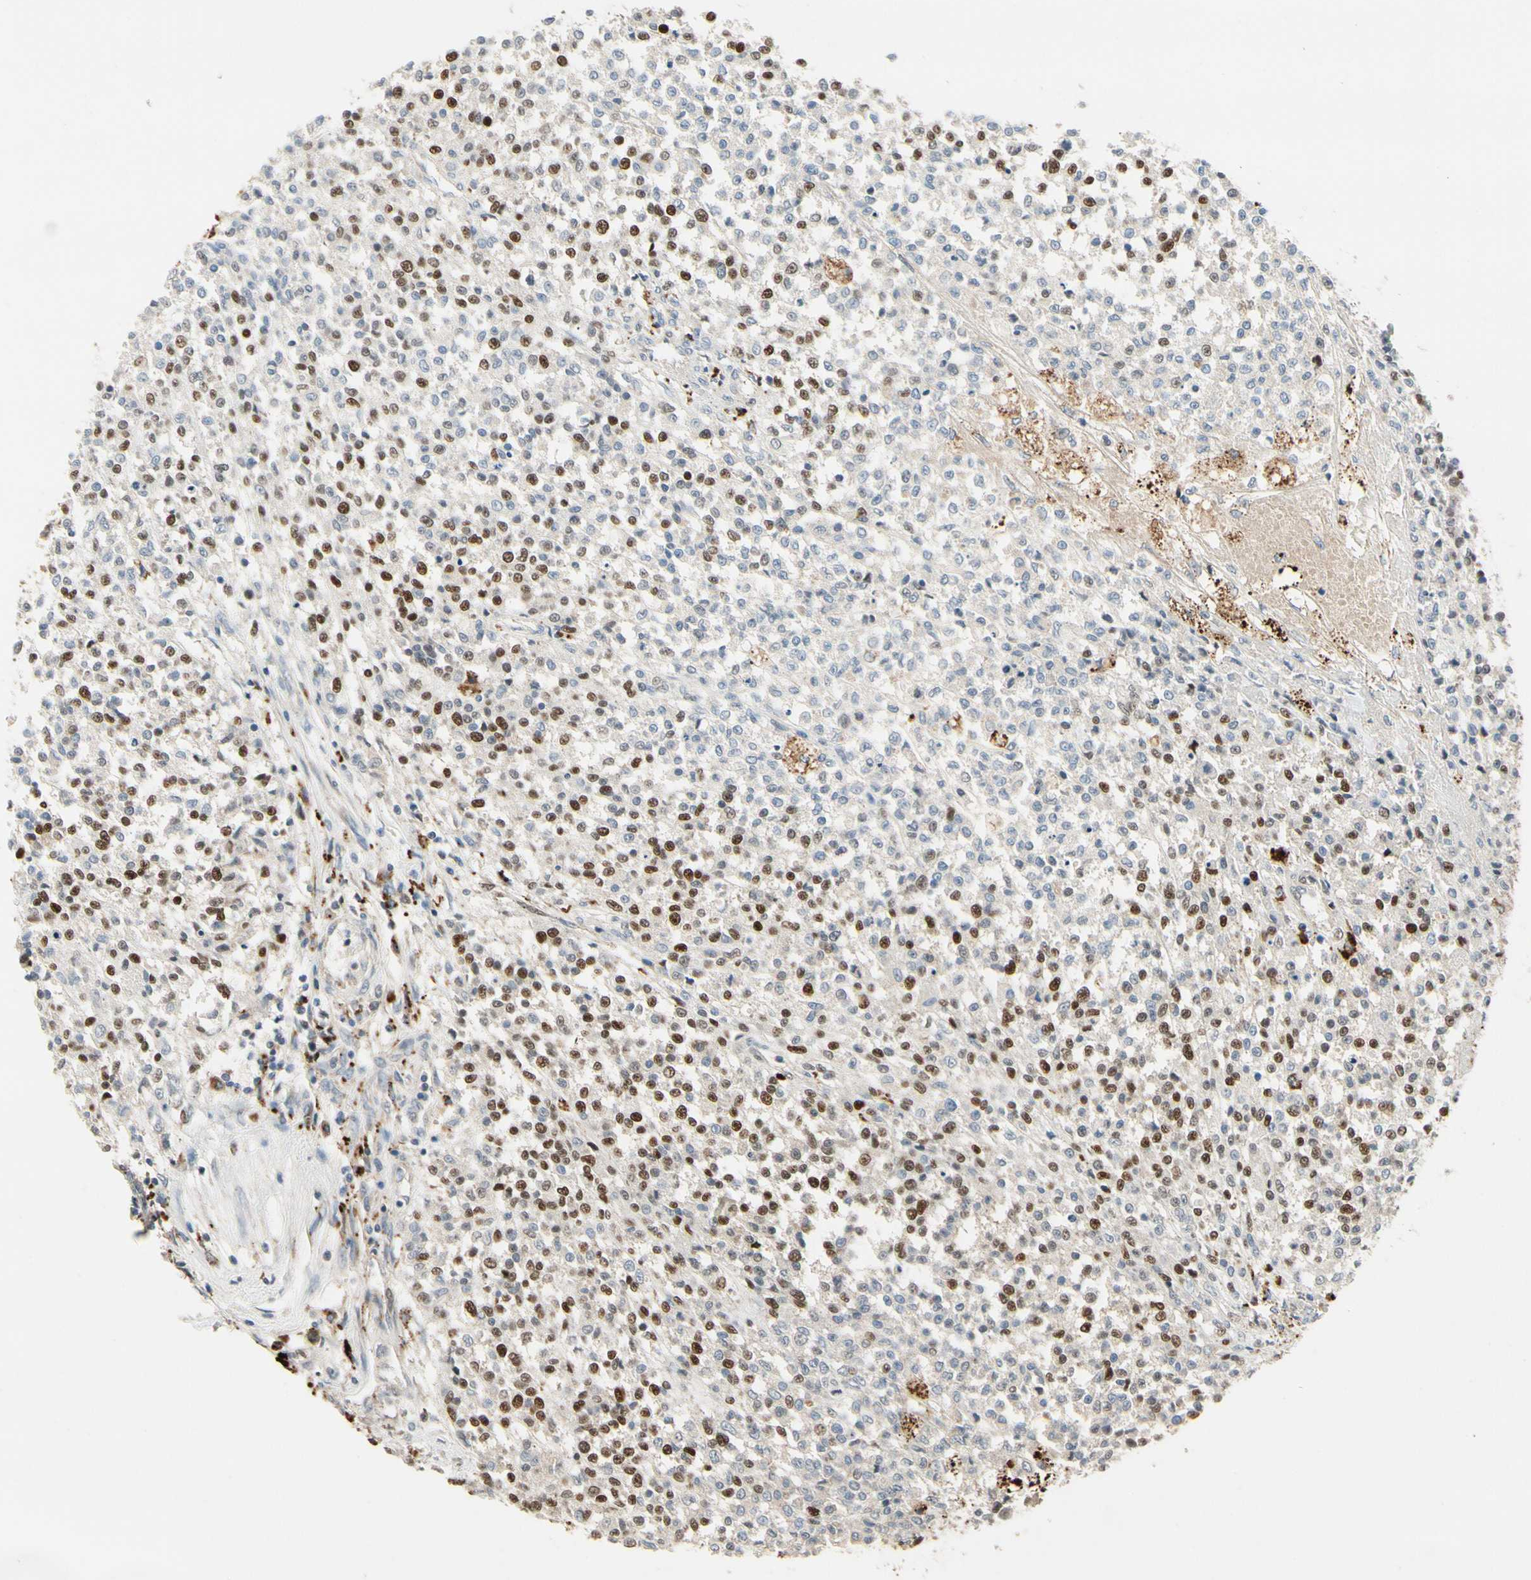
{"staining": {"intensity": "strong", "quantity": "<25%", "location": "nuclear"}, "tissue": "testis cancer", "cell_type": "Tumor cells", "image_type": "cancer", "snomed": [{"axis": "morphology", "description": "Seminoma, NOS"}, {"axis": "topography", "description": "Testis"}], "caption": "A high-resolution micrograph shows immunohistochemistry staining of testis cancer (seminoma), which displays strong nuclear staining in approximately <25% of tumor cells. (brown staining indicates protein expression, while blue staining denotes nuclei).", "gene": "ZKSCAN4", "patient": {"sex": "male", "age": 59}}